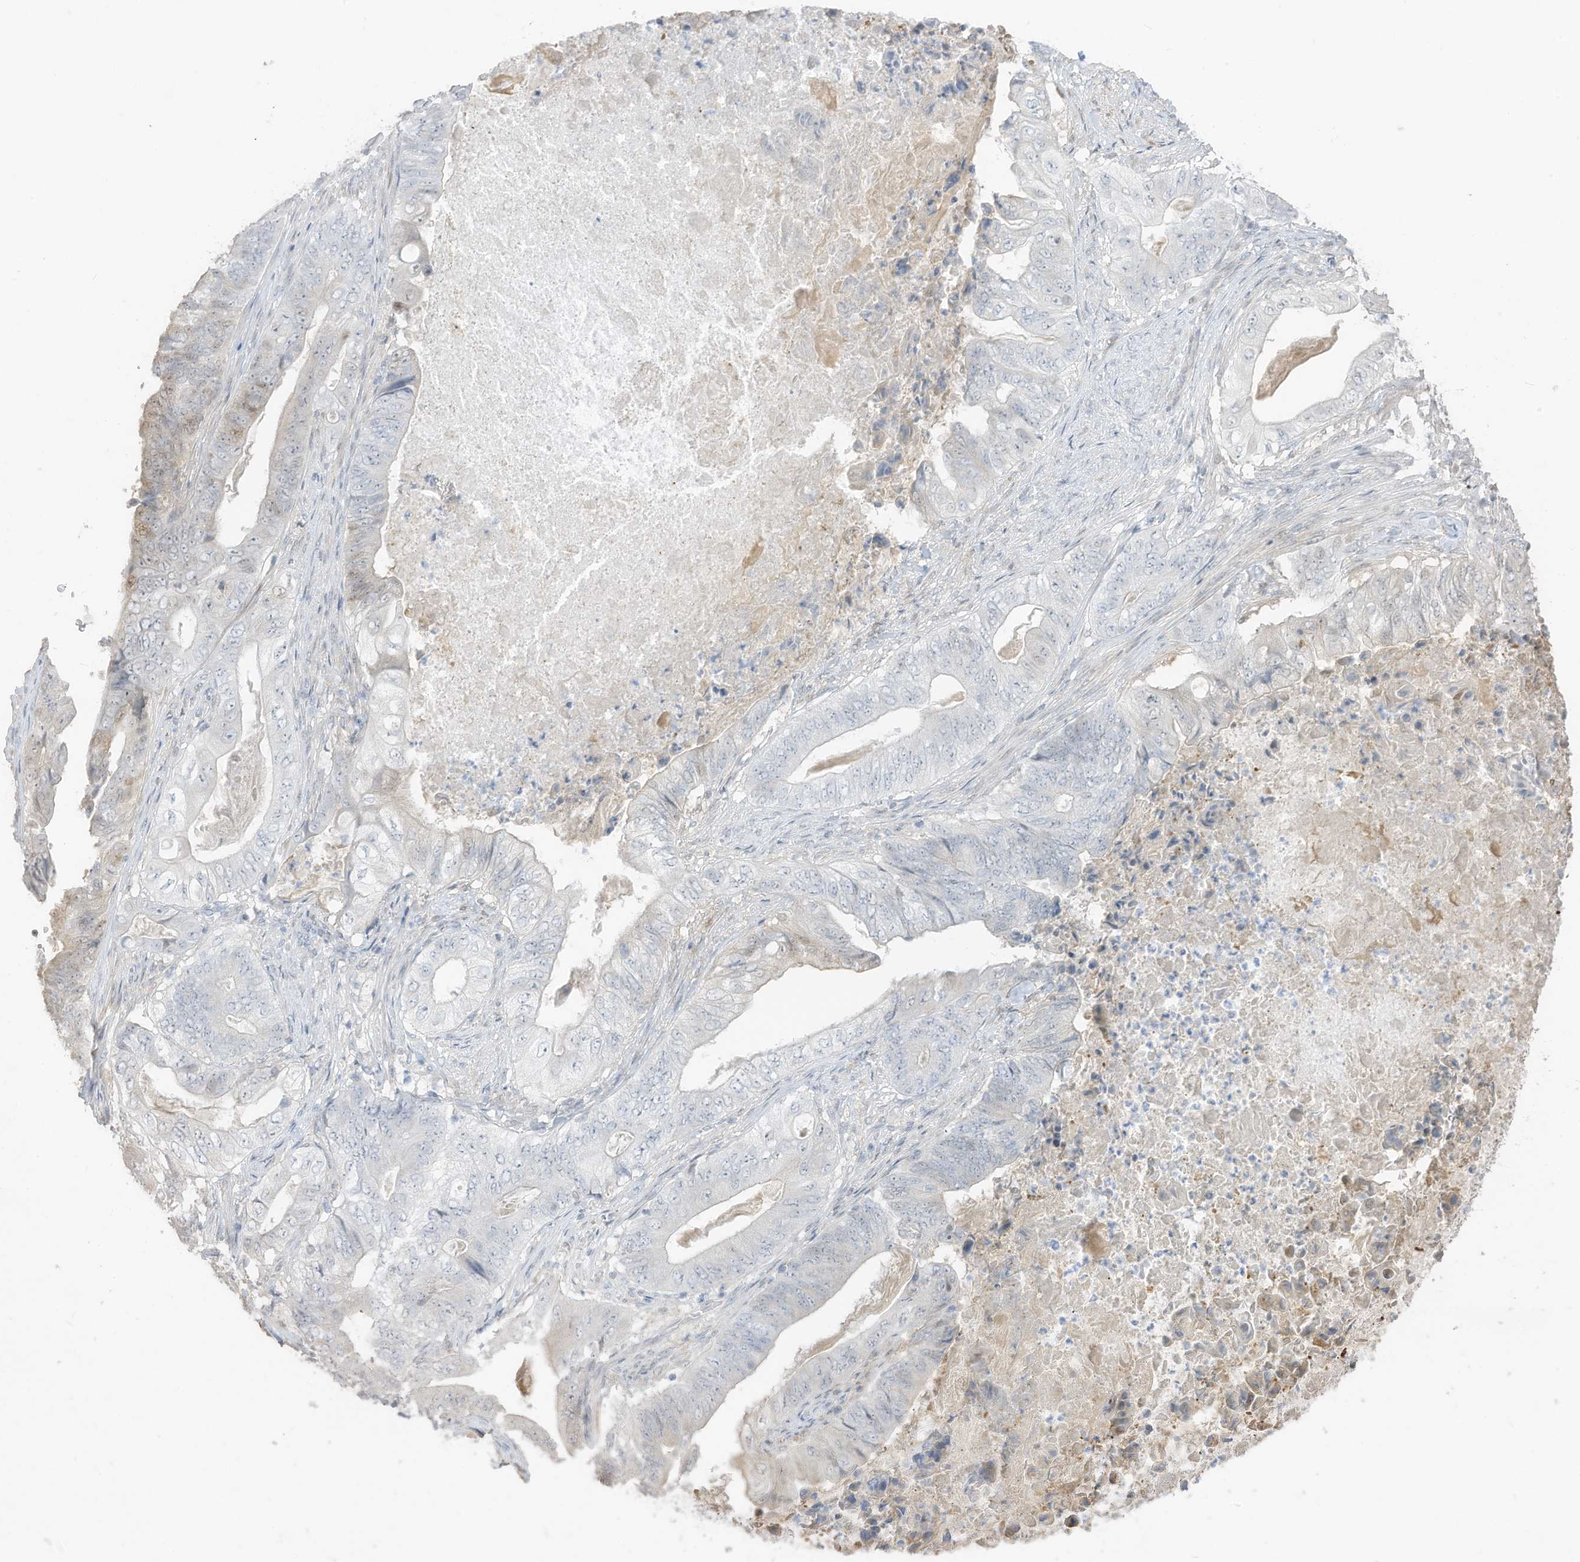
{"staining": {"intensity": "negative", "quantity": "none", "location": "none"}, "tissue": "stomach cancer", "cell_type": "Tumor cells", "image_type": "cancer", "snomed": [{"axis": "morphology", "description": "Adenocarcinoma, NOS"}, {"axis": "topography", "description": "Stomach"}], "caption": "Stomach adenocarcinoma was stained to show a protein in brown. There is no significant positivity in tumor cells. Nuclei are stained in blue.", "gene": "ASPRV1", "patient": {"sex": "female", "age": 73}}